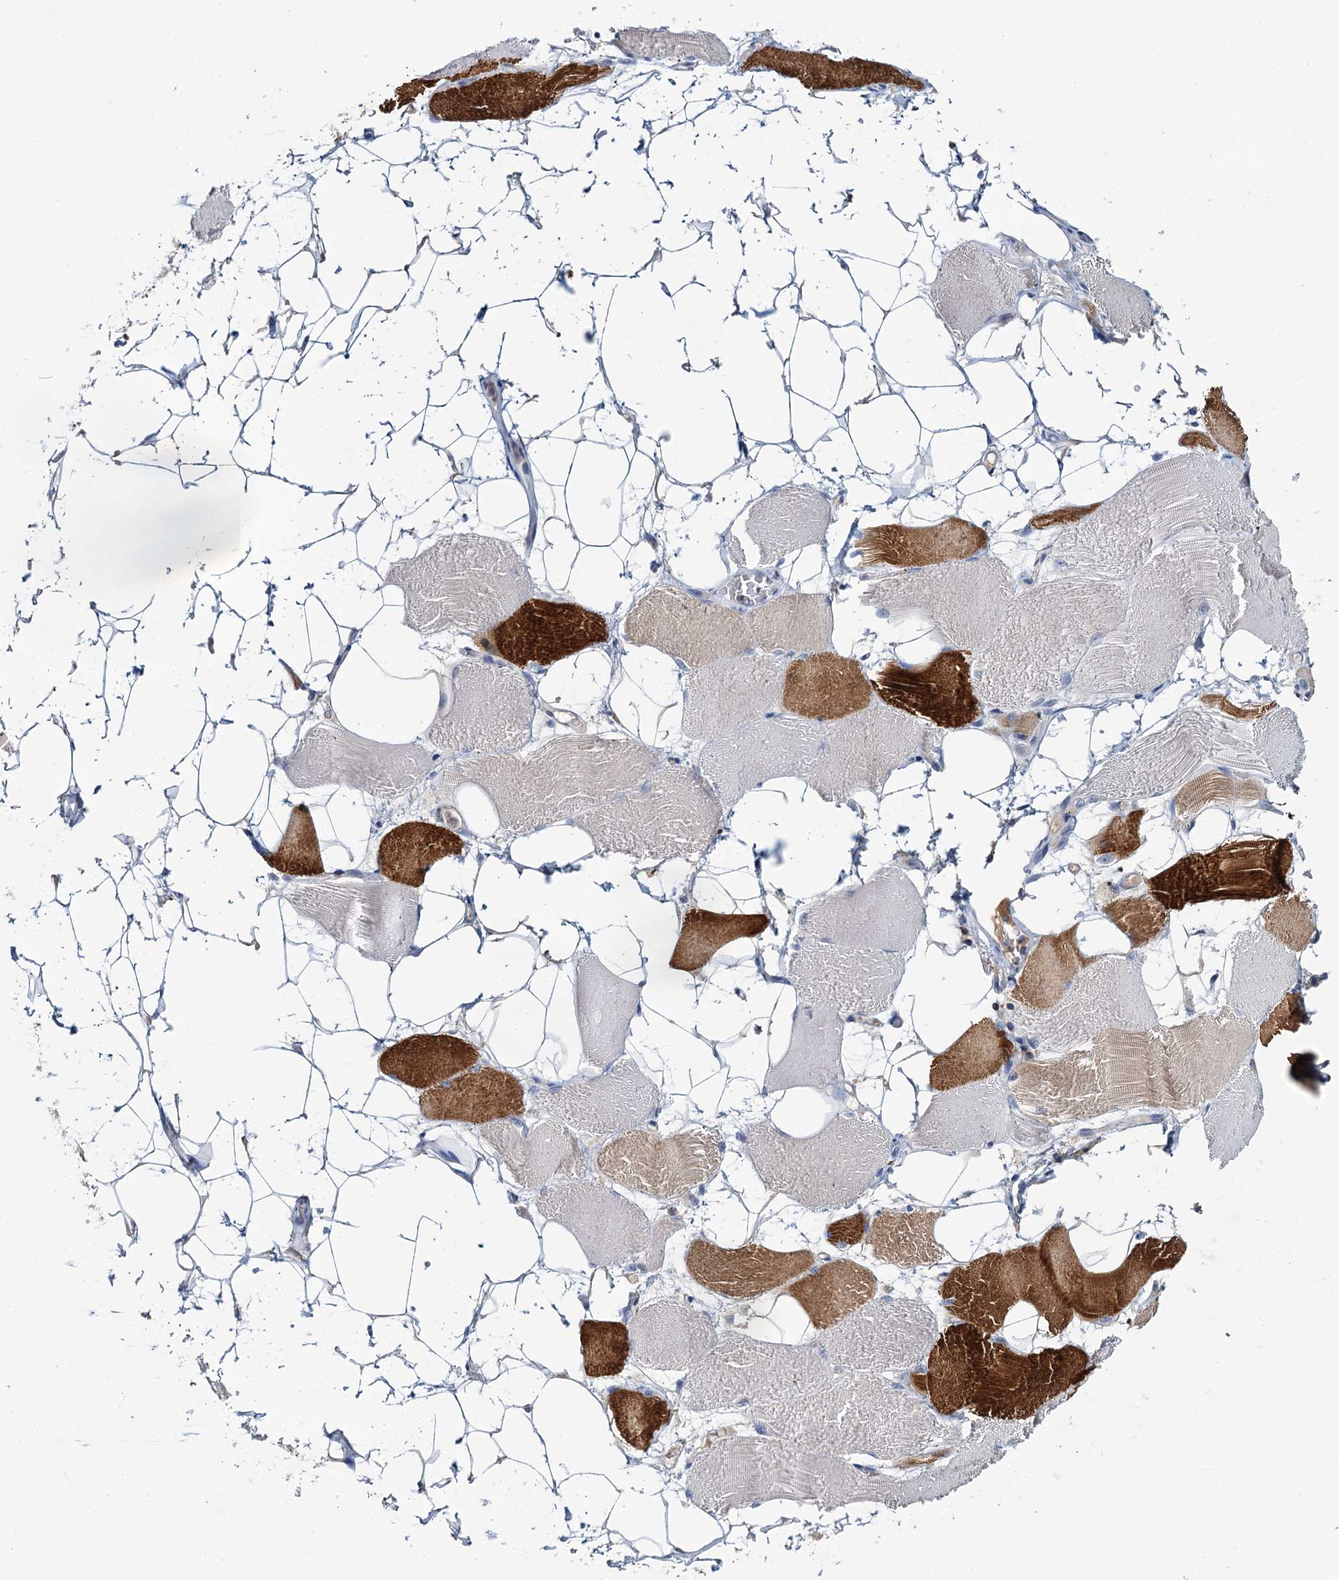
{"staining": {"intensity": "strong", "quantity": "25%-75%", "location": "cytoplasmic/membranous"}, "tissue": "skeletal muscle", "cell_type": "Myocytes", "image_type": "normal", "snomed": [{"axis": "morphology", "description": "Normal tissue, NOS"}, {"axis": "topography", "description": "Skeletal muscle"}, {"axis": "topography", "description": "Parathyroid gland"}], "caption": "Brown immunohistochemical staining in normal skeletal muscle reveals strong cytoplasmic/membranous expression in about 25%-75% of myocytes. The protein is shown in brown color, while the nuclei are stained blue.", "gene": "FGFR2", "patient": {"sex": "female", "age": 37}}